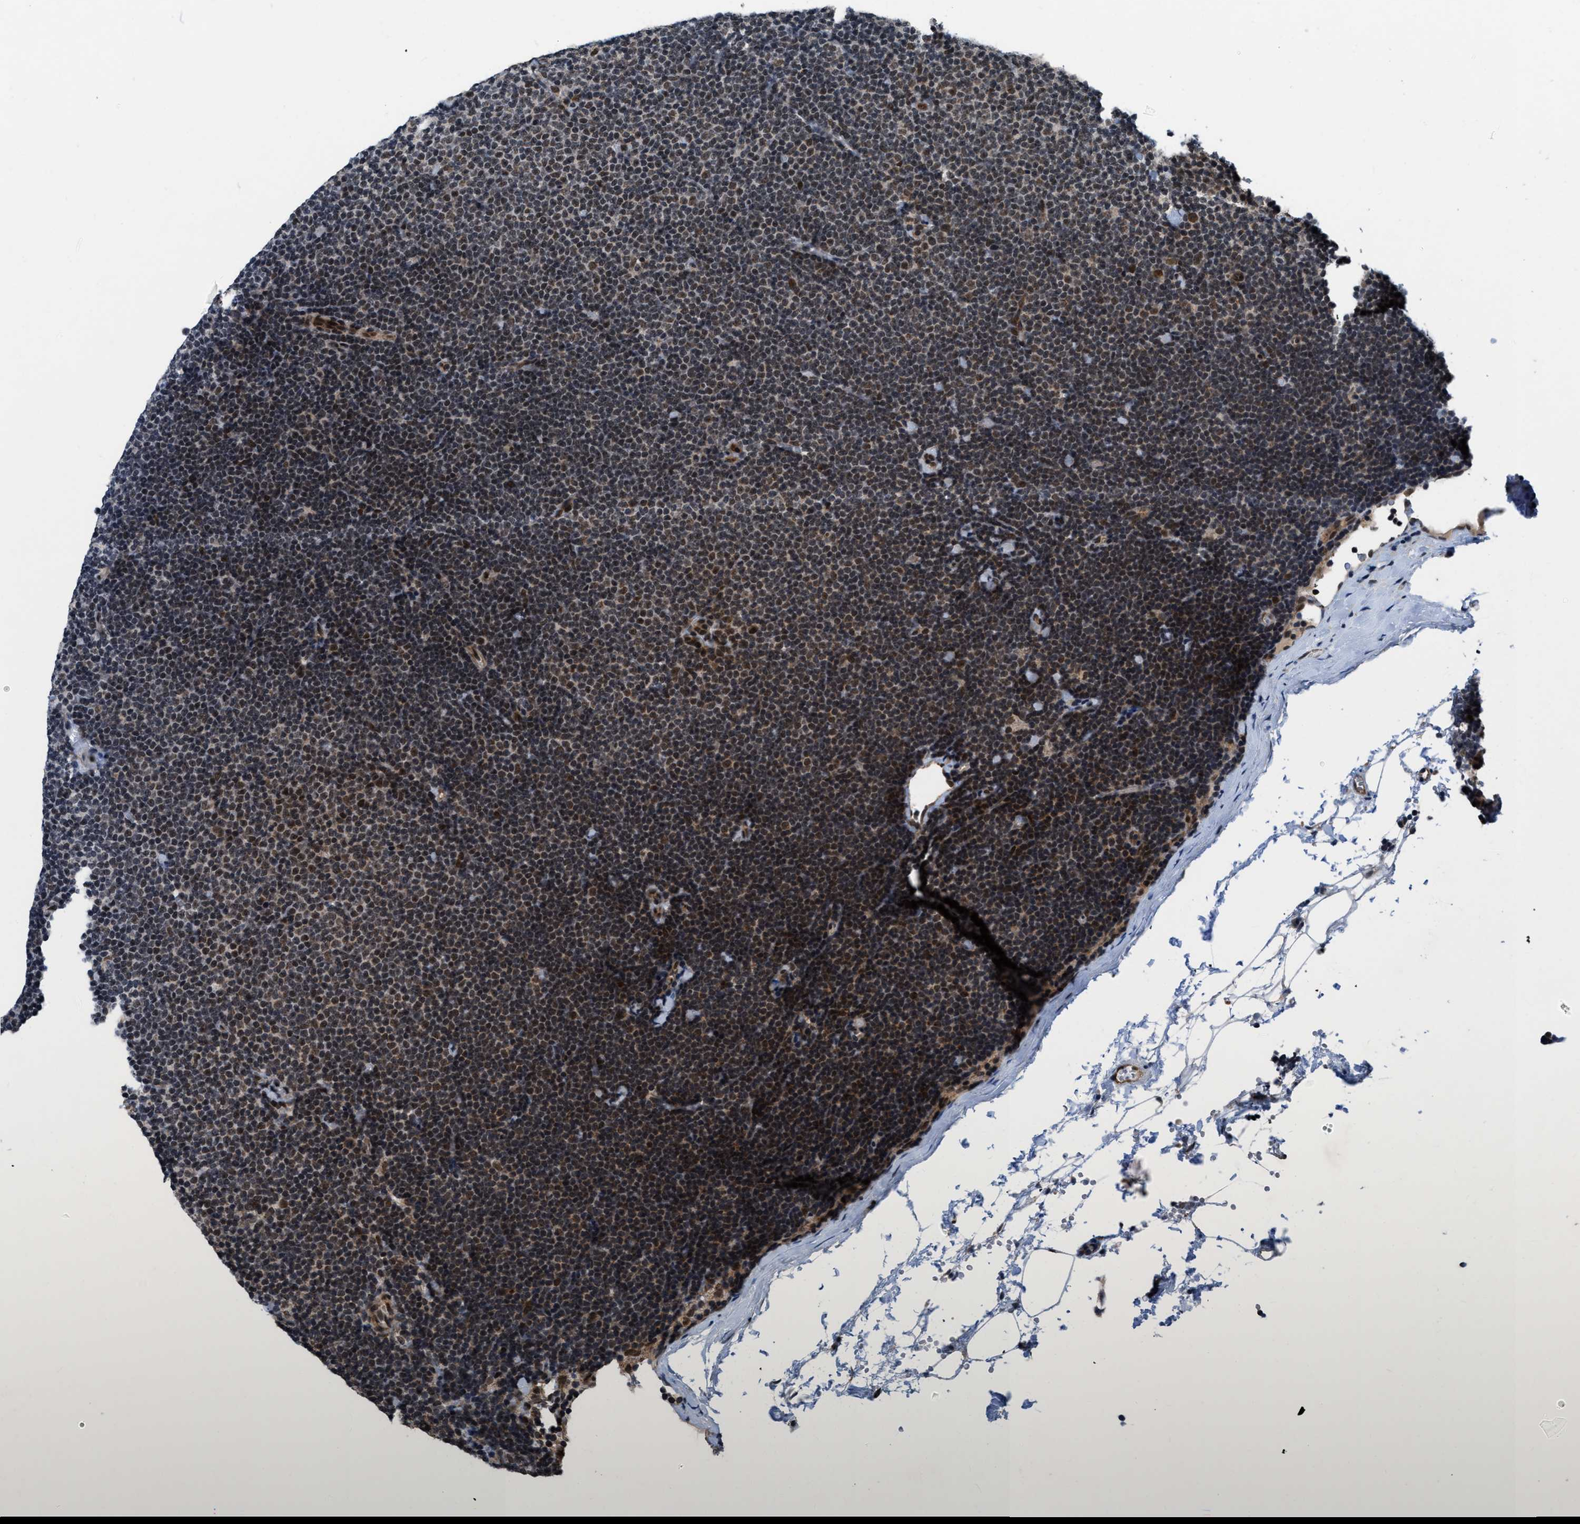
{"staining": {"intensity": "moderate", "quantity": "25%-75%", "location": "nuclear"}, "tissue": "lymphoma", "cell_type": "Tumor cells", "image_type": "cancer", "snomed": [{"axis": "morphology", "description": "Malignant lymphoma, non-Hodgkin's type, Low grade"}, {"axis": "topography", "description": "Lymph node"}], "caption": "Moderate nuclear expression is identified in about 25%-75% of tumor cells in lymphoma.", "gene": "ZNHIT1", "patient": {"sex": "female", "age": 53}}